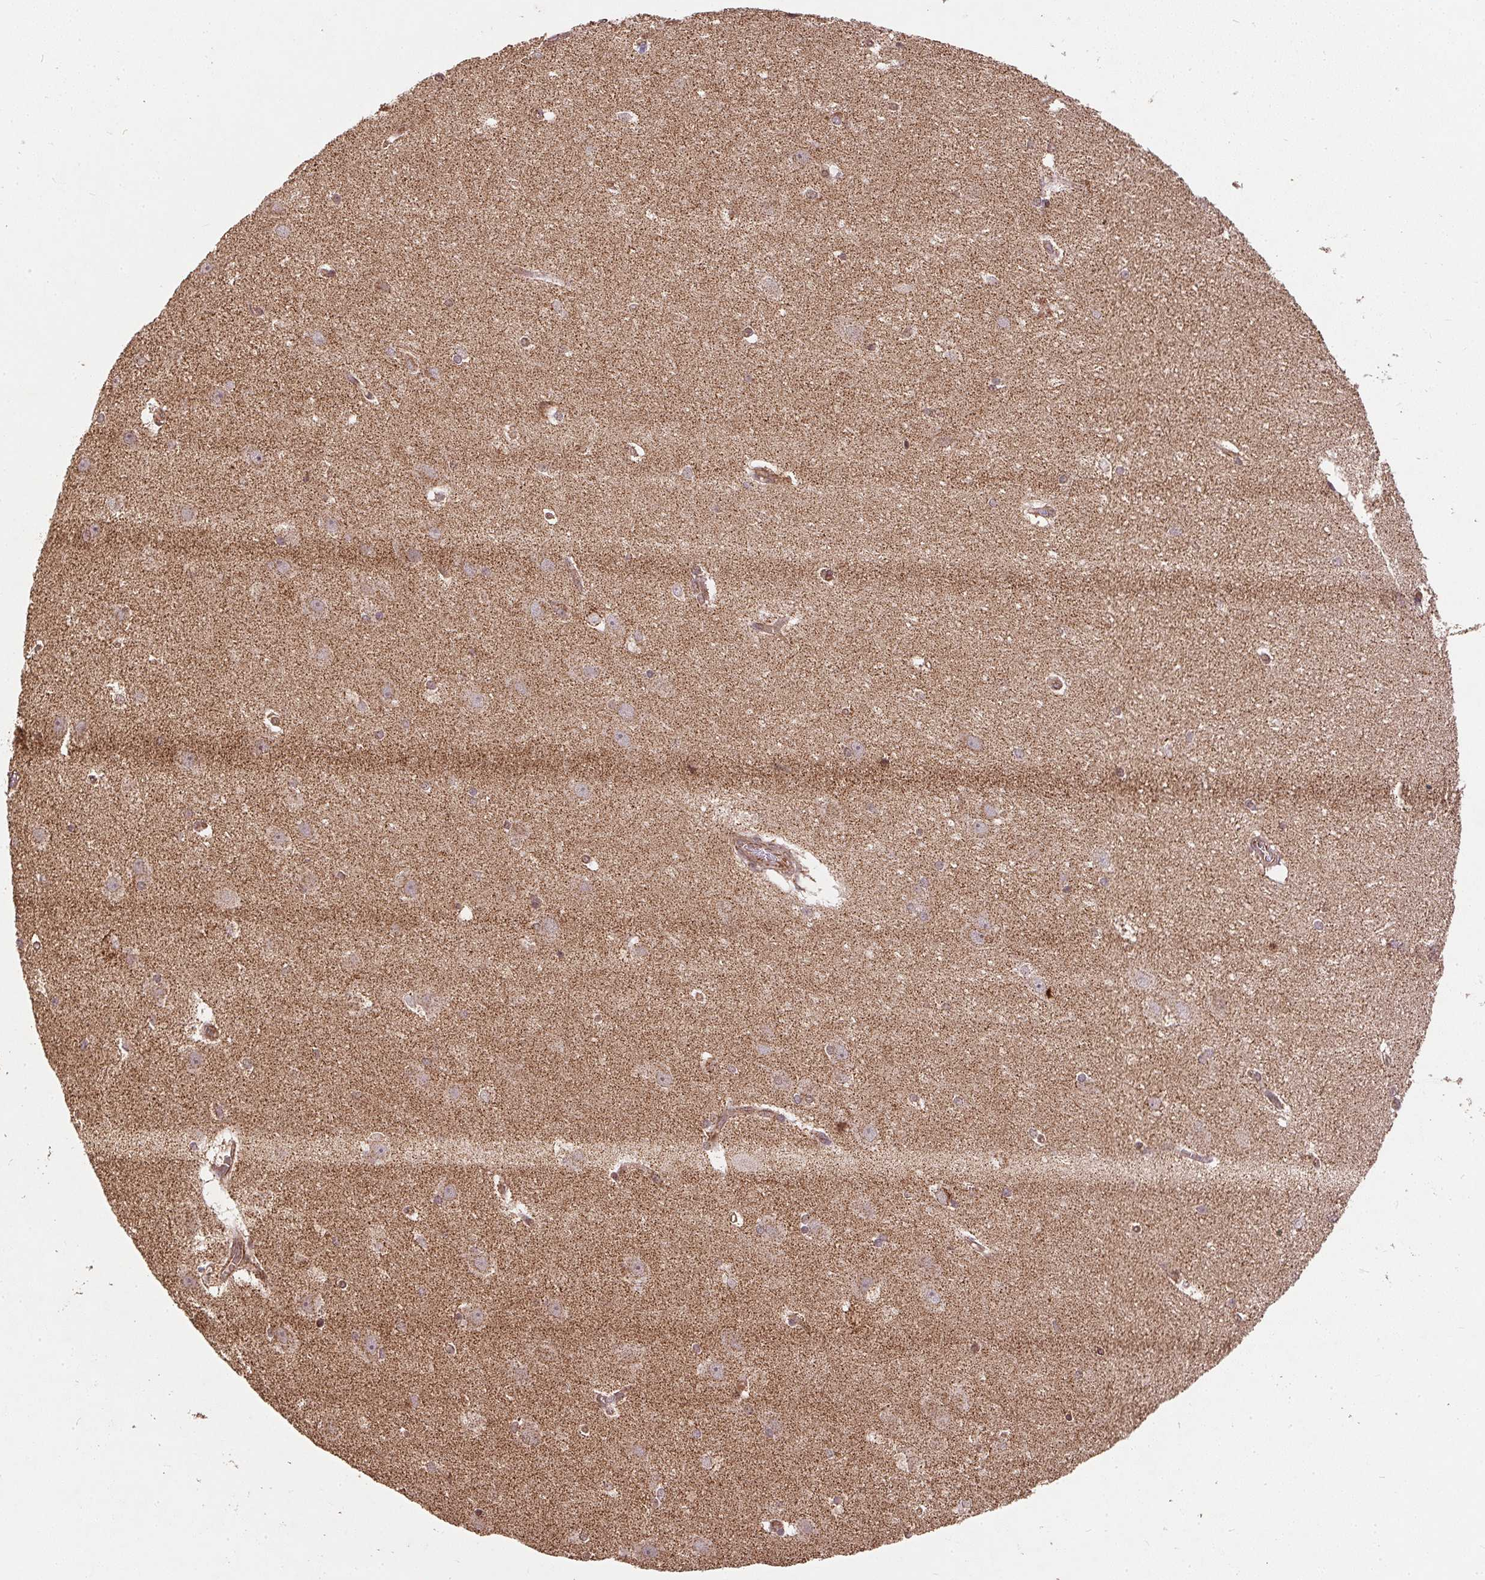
{"staining": {"intensity": "moderate", "quantity": "<25%", "location": "cytoplasmic/membranous"}, "tissue": "hippocampus", "cell_type": "Glial cells", "image_type": "normal", "snomed": [{"axis": "morphology", "description": "Normal tissue, NOS"}, {"axis": "topography", "description": "Cerebral cortex"}, {"axis": "topography", "description": "Hippocampus"}], "caption": "Immunohistochemical staining of normal human hippocampus exhibits low levels of moderate cytoplasmic/membranous staining in about <25% of glial cells. (Stains: DAB (3,3'-diaminobenzidine) in brown, nuclei in blue, Microscopy: brightfield microscopy at high magnification).", "gene": "SPRED2", "patient": {"sex": "female", "age": 19}}